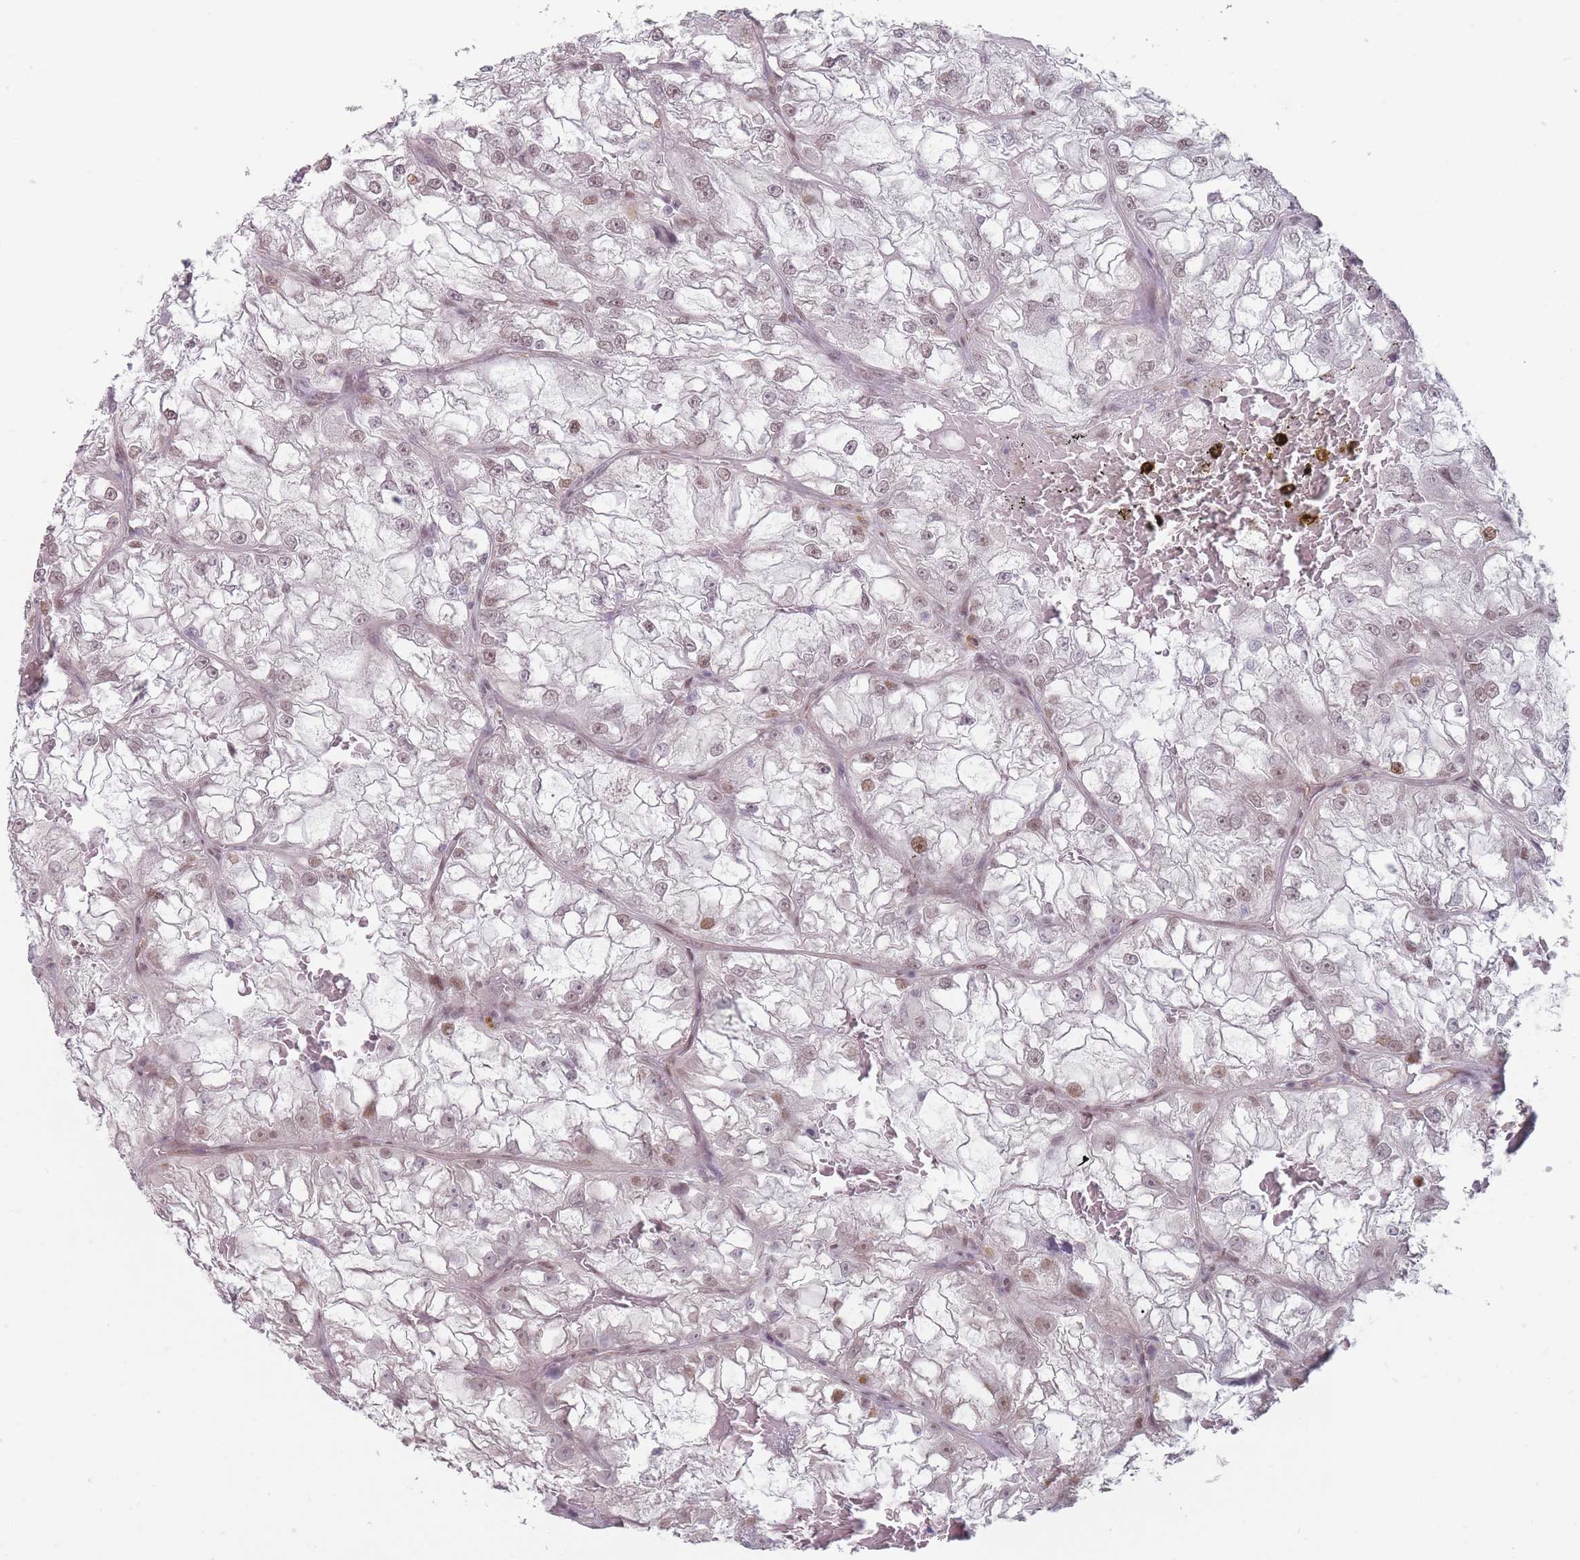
{"staining": {"intensity": "weak", "quantity": "25%-75%", "location": "nuclear"}, "tissue": "renal cancer", "cell_type": "Tumor cells", "image_type": "cancer", "snomed": [{"axis": "morphology", "description": "Adenocarcinoma, NOS"}, {"axis": "topography", "description": "Kidney"}], "caption": "Immunohistochemical staining of renal cancer demonstrates low levels of weak nuclear positivity in about 25%-75% of tumor cells.", "gene": "SH3BGRL2", "patient": {"sex": "female", "age": 72}}